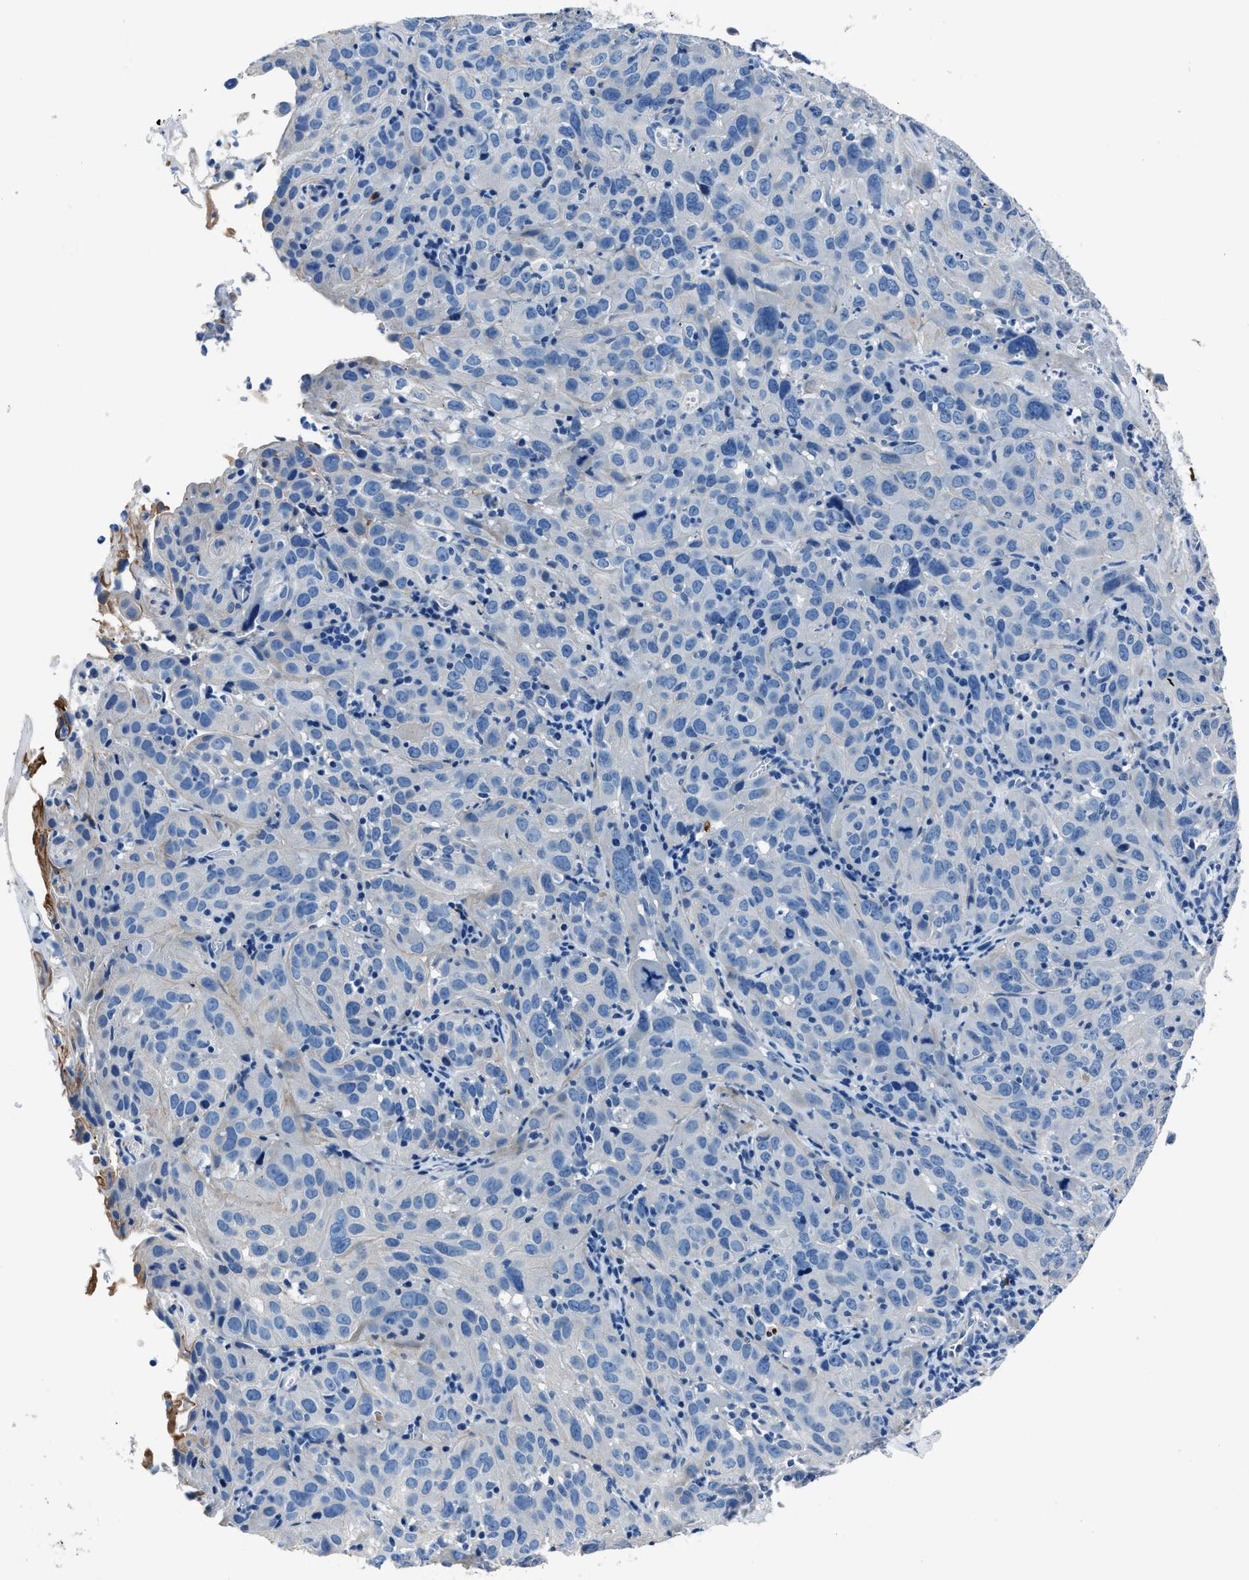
{"staining": {"intensity": "negative", "quantity": "none", "location": "none"}, "tissue": "cervical cancer", "cell_type": "Tumor cells", "image_type": "cancer", "snomed": [{"axis": "morphology", "description": "Squamous cell carcinoma, NOS"}, {"axis": "topography", "description": "Cervix"}], "caption": "Tumor cells show no significant staining in cervical cancer.", "gene": "NACAD", "patient": {"sex": "female", "age": 32}}